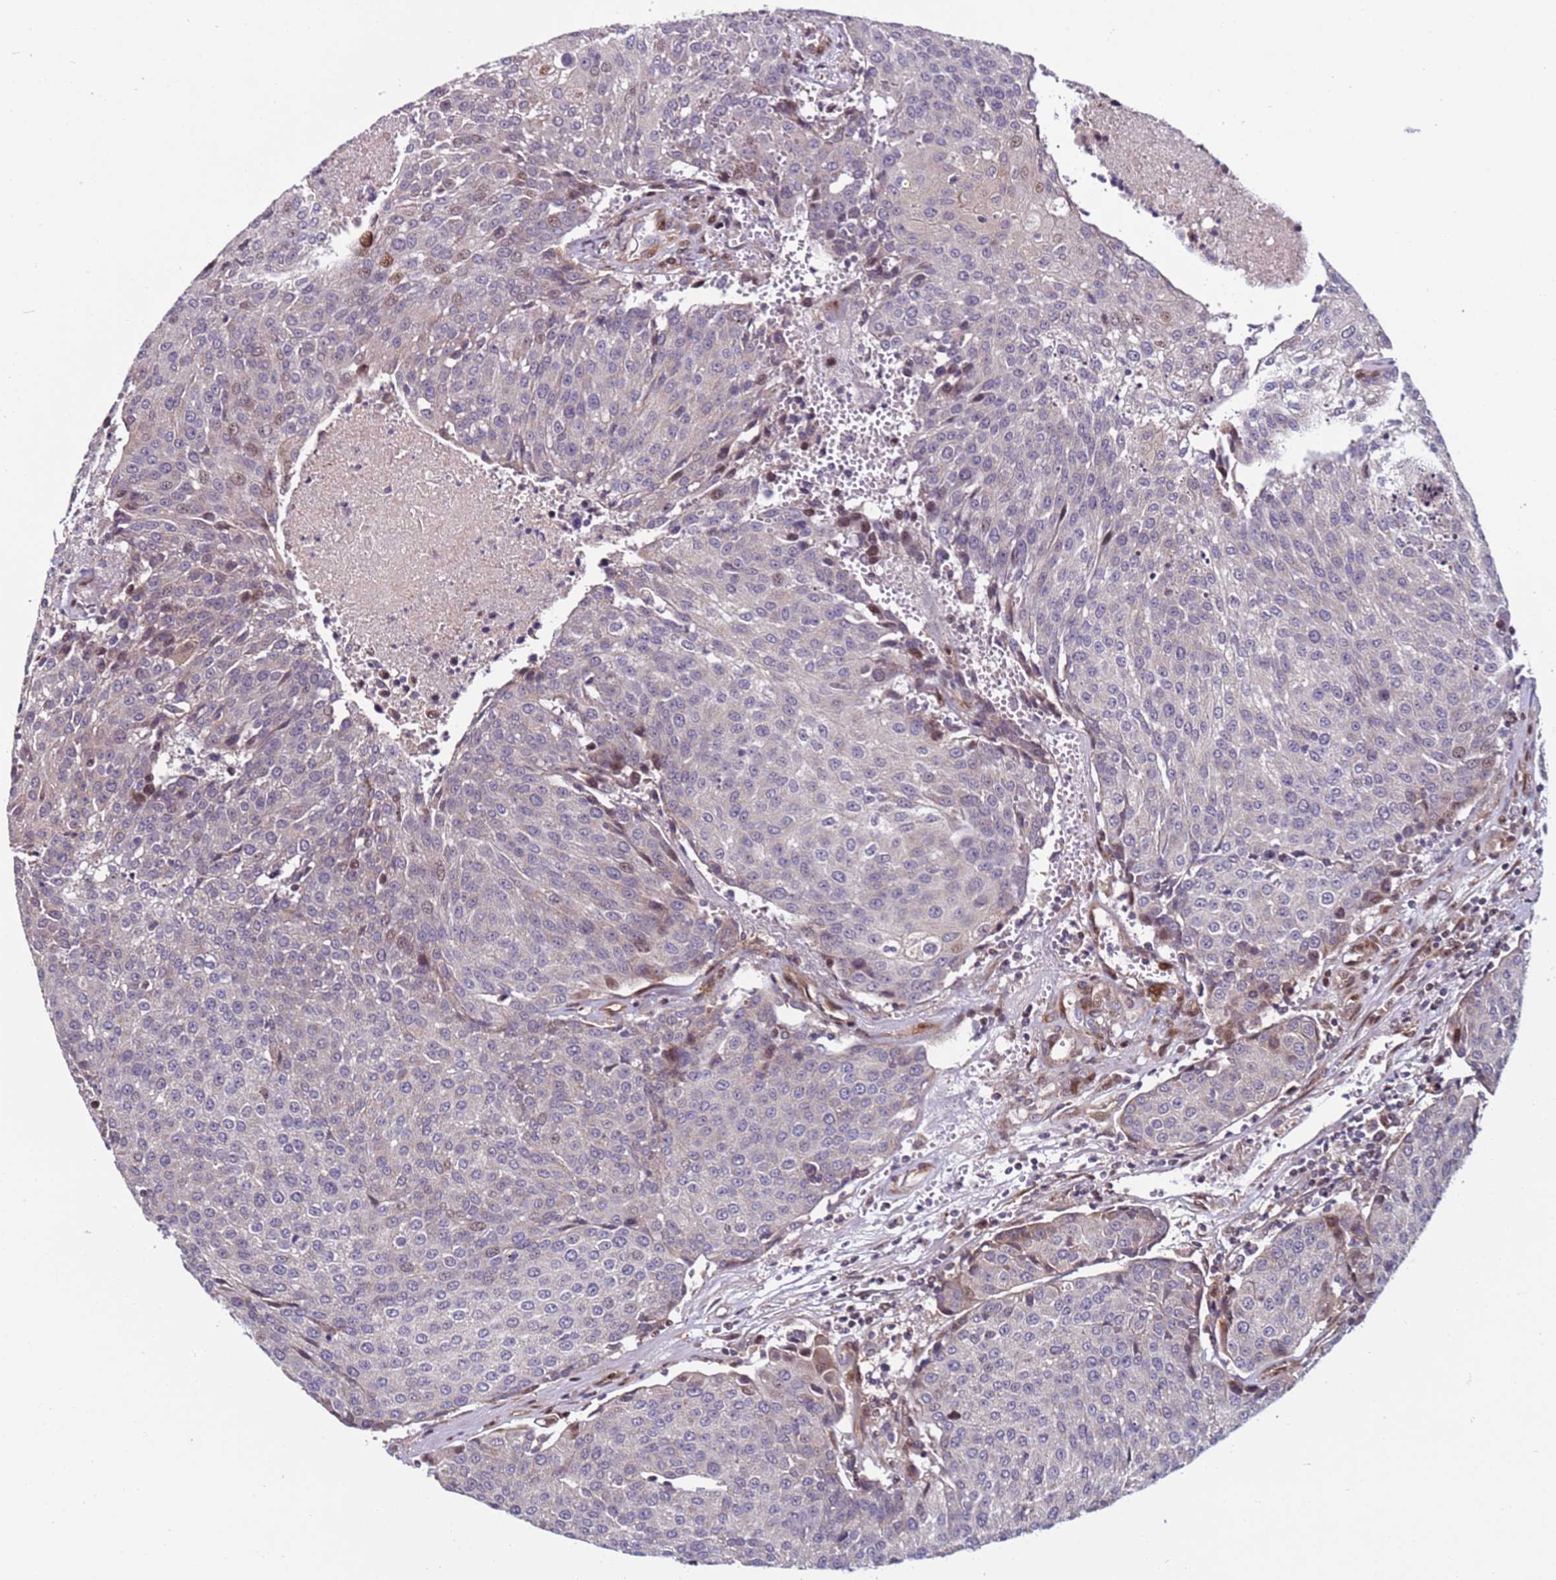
{"staining": {"intensity": "moderate", "quantity": "<25%", "location": "nuclear"}, "tissue": "urothelial cancer", "cell_type": "Tumor cells", "image_type": "cancer", "snomed": [{"axis": "morphology", "description": "Urothelial carcinoma, High grade"}, {"axis": "topography", "description": "Urinary bladder"}], "caption": "Urothelial cancer stained for a protein (brown) shows moderate nuclear positive expression in approximately <25% of tumor cells.", "gene": "WBP11", "patient": {"sex": "female", "age": 85}}